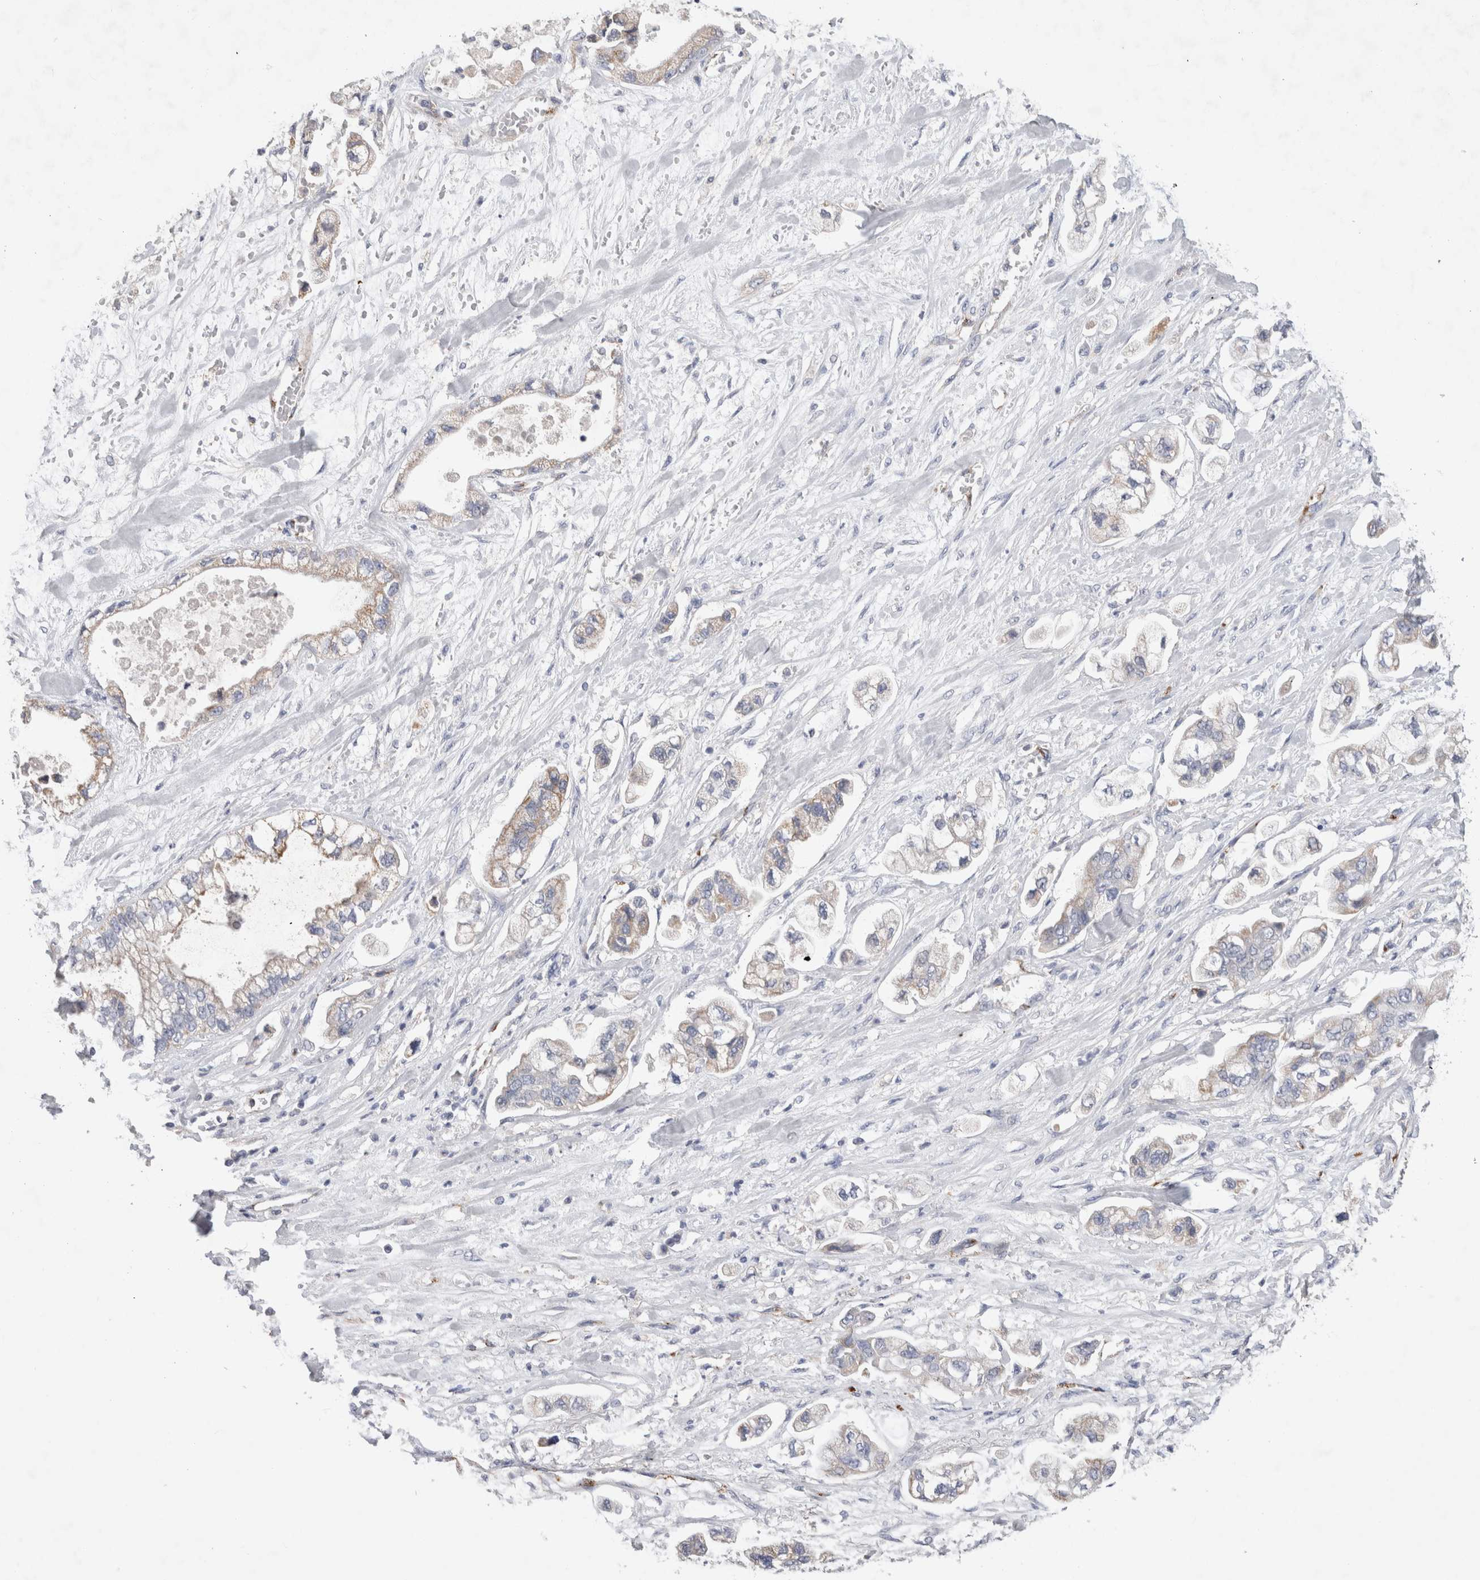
{"staining": {"intensity": "weak", "quantity": "25%-75%", "location": "cytoplasmic/membranous"}, "tissue": "stomach cancer", "cell_type": "Tumor cells", "image_type": "cancer", "snomed": [{"axis": "morphology", "description": "Normal tissue, NOS"}, {"axis": "morphology", "description": "Adenocarcinoma, NOS"}, {"axis": "topography", "description": "Stomach"}], "caption": "Immunohistochemistry (DAB (3,3'-diaminobenzidine)) staining of stomach cancer (adenocarcinoma) displays weak cytoplasmic/membranous protein positivity in about 25%-75% of tumor cells.", "gene": "IARS2", "patient": {"sex": "male", "age": 62}}